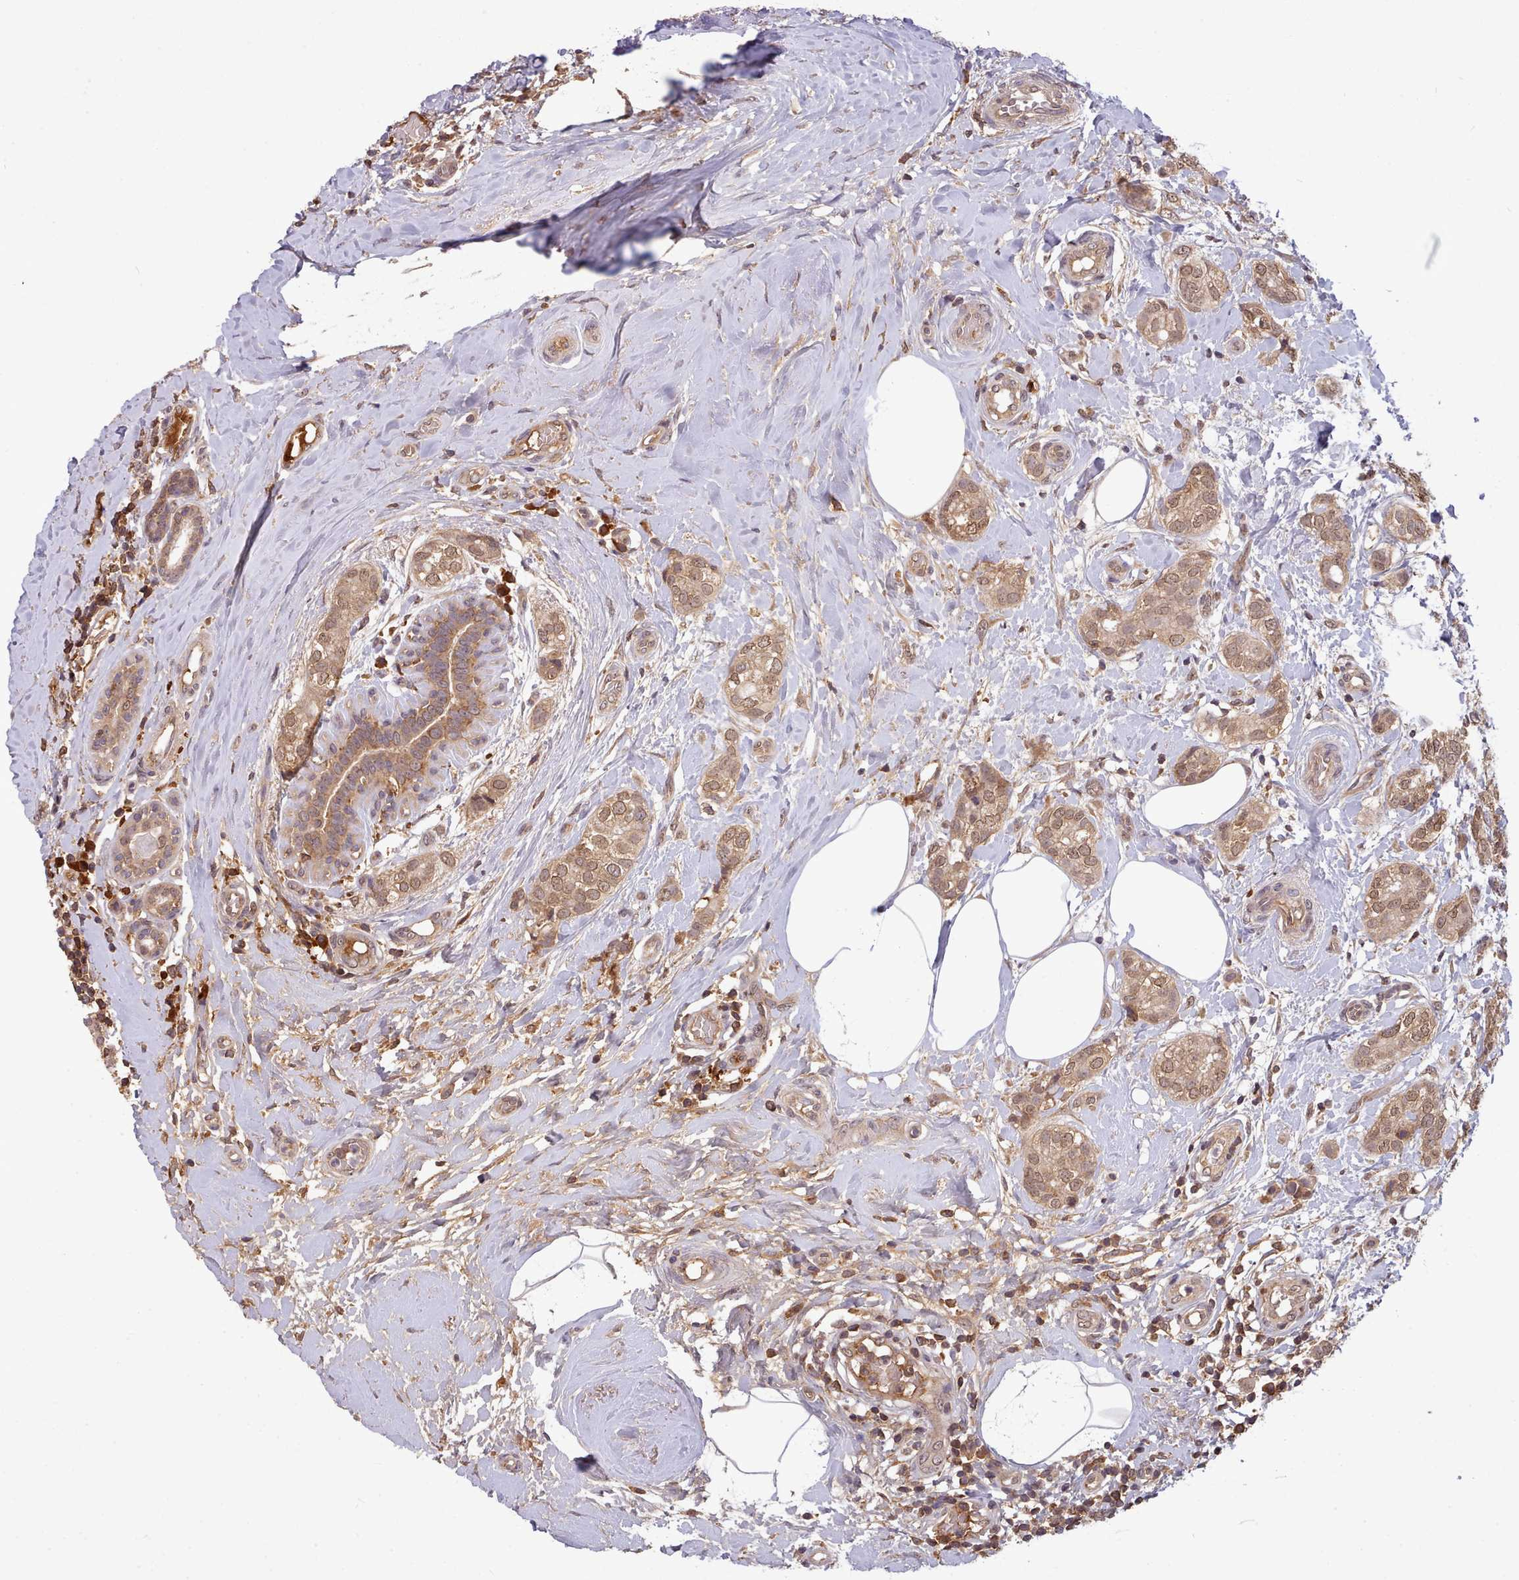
{"staining": {"intensity": "moderate", "quantity": ">75%", "location": "cytoplasmic/membranous,nuclear"}, "tissue": "breast cancer", "cell_type": "Tumor cells", "image_type": "cancer", "snomed": [{"axis": "morphology", "description": "Duct carcinoma"}, {"axis": "topography", "description": "Breast"}], "caption": "IHC of breast cancer demonstrates medium levels of moderate cytoplasmic/membranous and nuclear staining in about >75% of tumor cells. The staining was performed using DAB to visualize the protein expression in brown, while the nuclei were stained in blue with hematoxylin (Magnification: 20x).", "gene": "PIP4P1", "patient": {"sex": "female", "age": 73}}